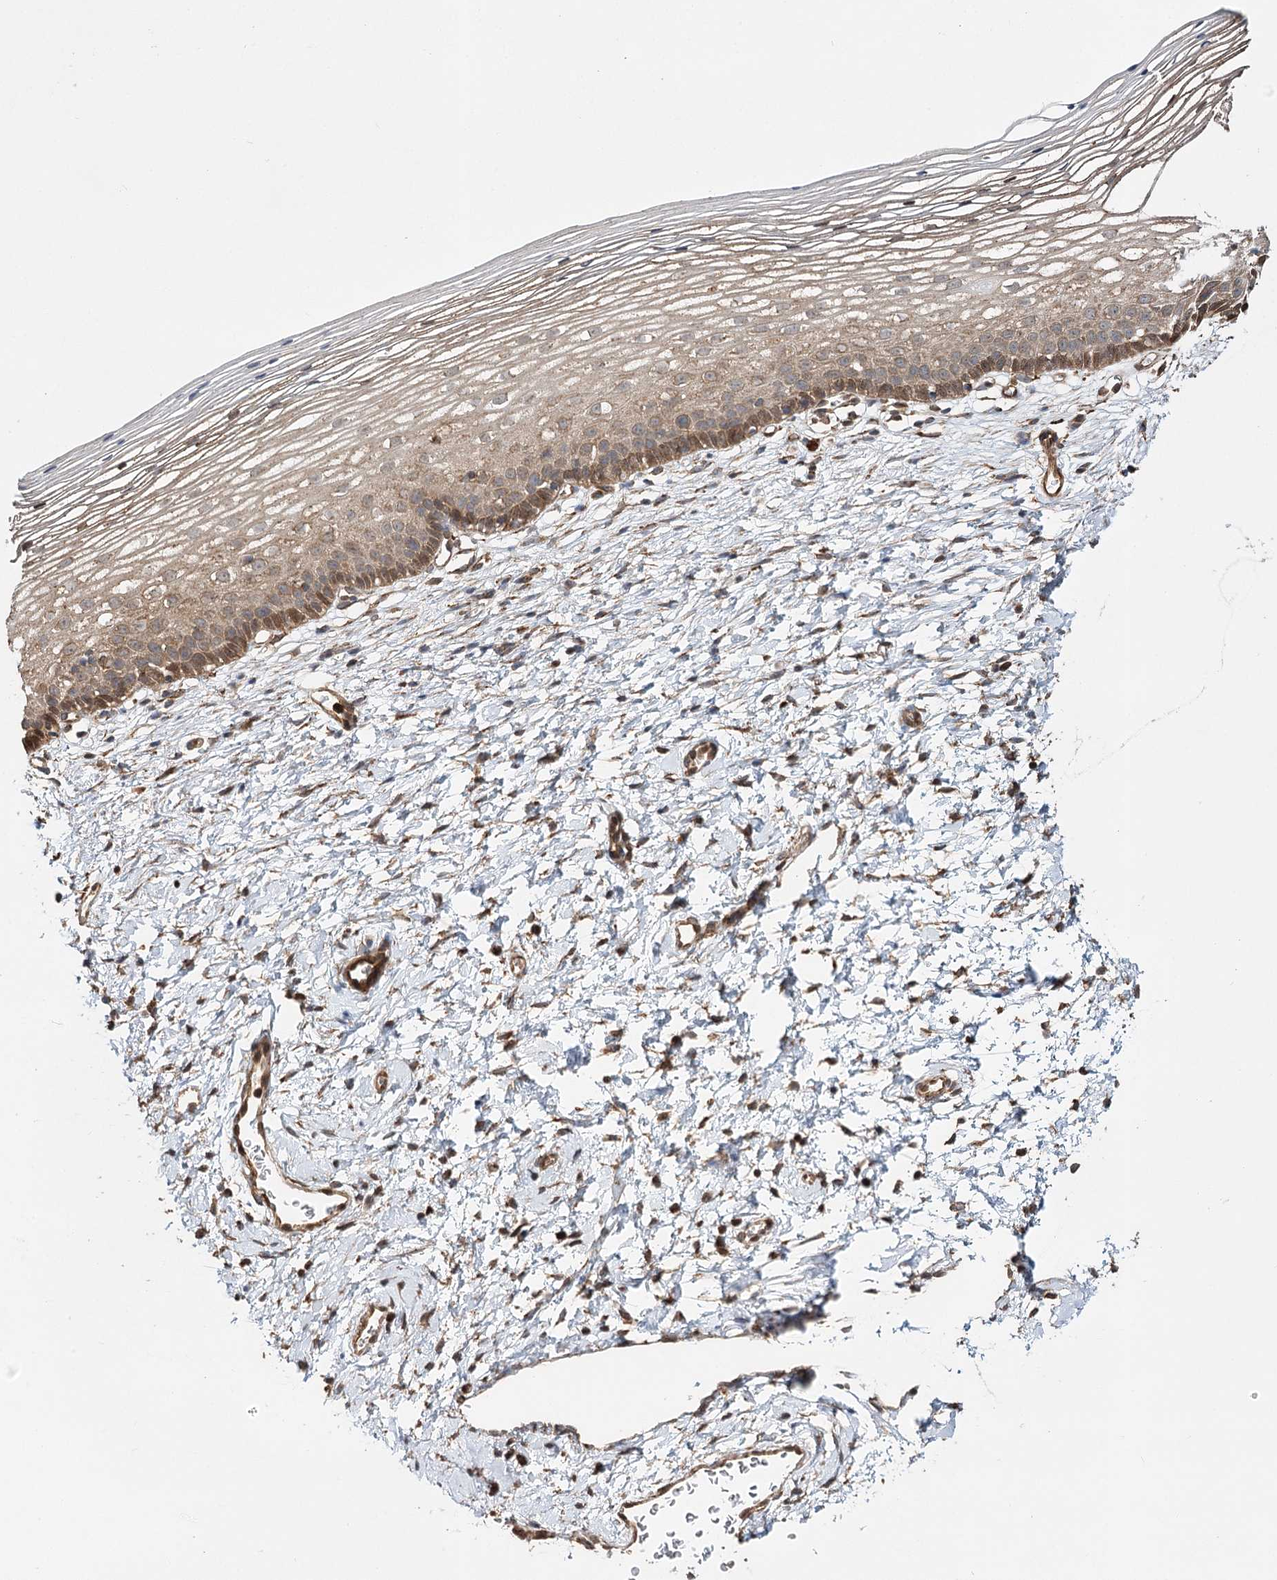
{"staining": {"intensity": "moderate", "quantity": ">75%", "location": "cytoplasmic/membranous"}, "tissue": "cervix", "cell_type": "Glandular cells", "image_type": "normal", "snomed": [{"axis": "morphology", "description": "Normal tissue, NOS"}, {"axis": "topography", "description": "Cervix"}], "caption": "This is a photomicrograph of immunohistochemistry staining of normal cervix, which shows moderate expression in the cytoplasmic/membranous of glandular cells.", "gene": "DNAJB14", "patient": {"sex": "female", "age": 72}}